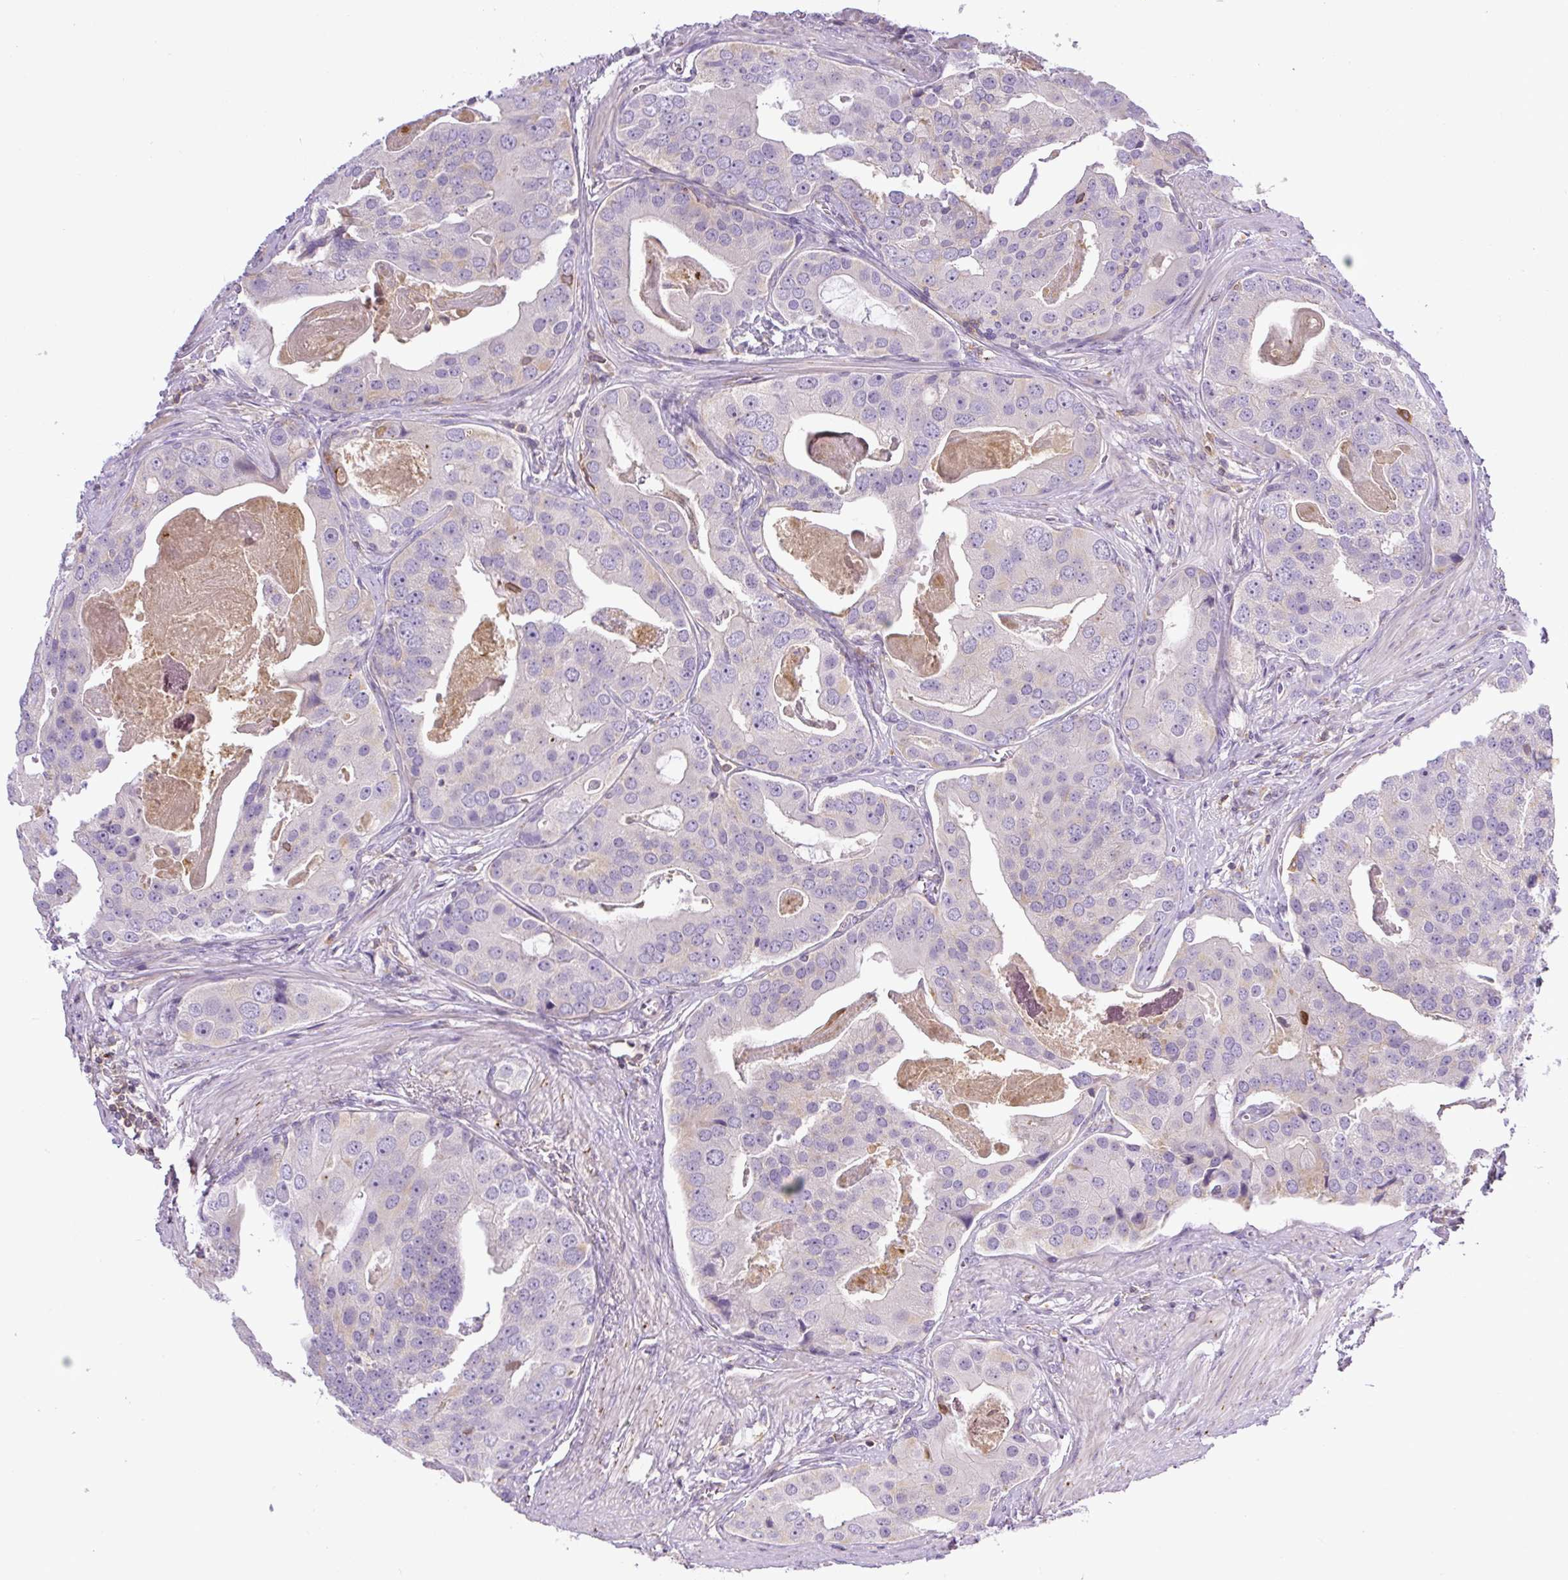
{"staining": {"intensity": "negative", "quantity": "none", "location": "none"}, "tissue": "prostate cancer", "cell_type": "Tumor cells", "image_type": "cancer", "snomed": [{"axis": "morphology", "description": "Adenocarcinoma, High grade"}, {"axis": "topography", "description": "Prostate"}], "caption": "Tumor cells are negative for protein expression in human prostate cancer. The staining was performed using DAB (3,3'-diaminobenzidine) to visualize the protein expression in brown, while the nuclei were stained in blue with hematoxylin (Magnification: 20x).", "gene": "PIP5KL1", "patient": {"sex": "male", "age": 71}}